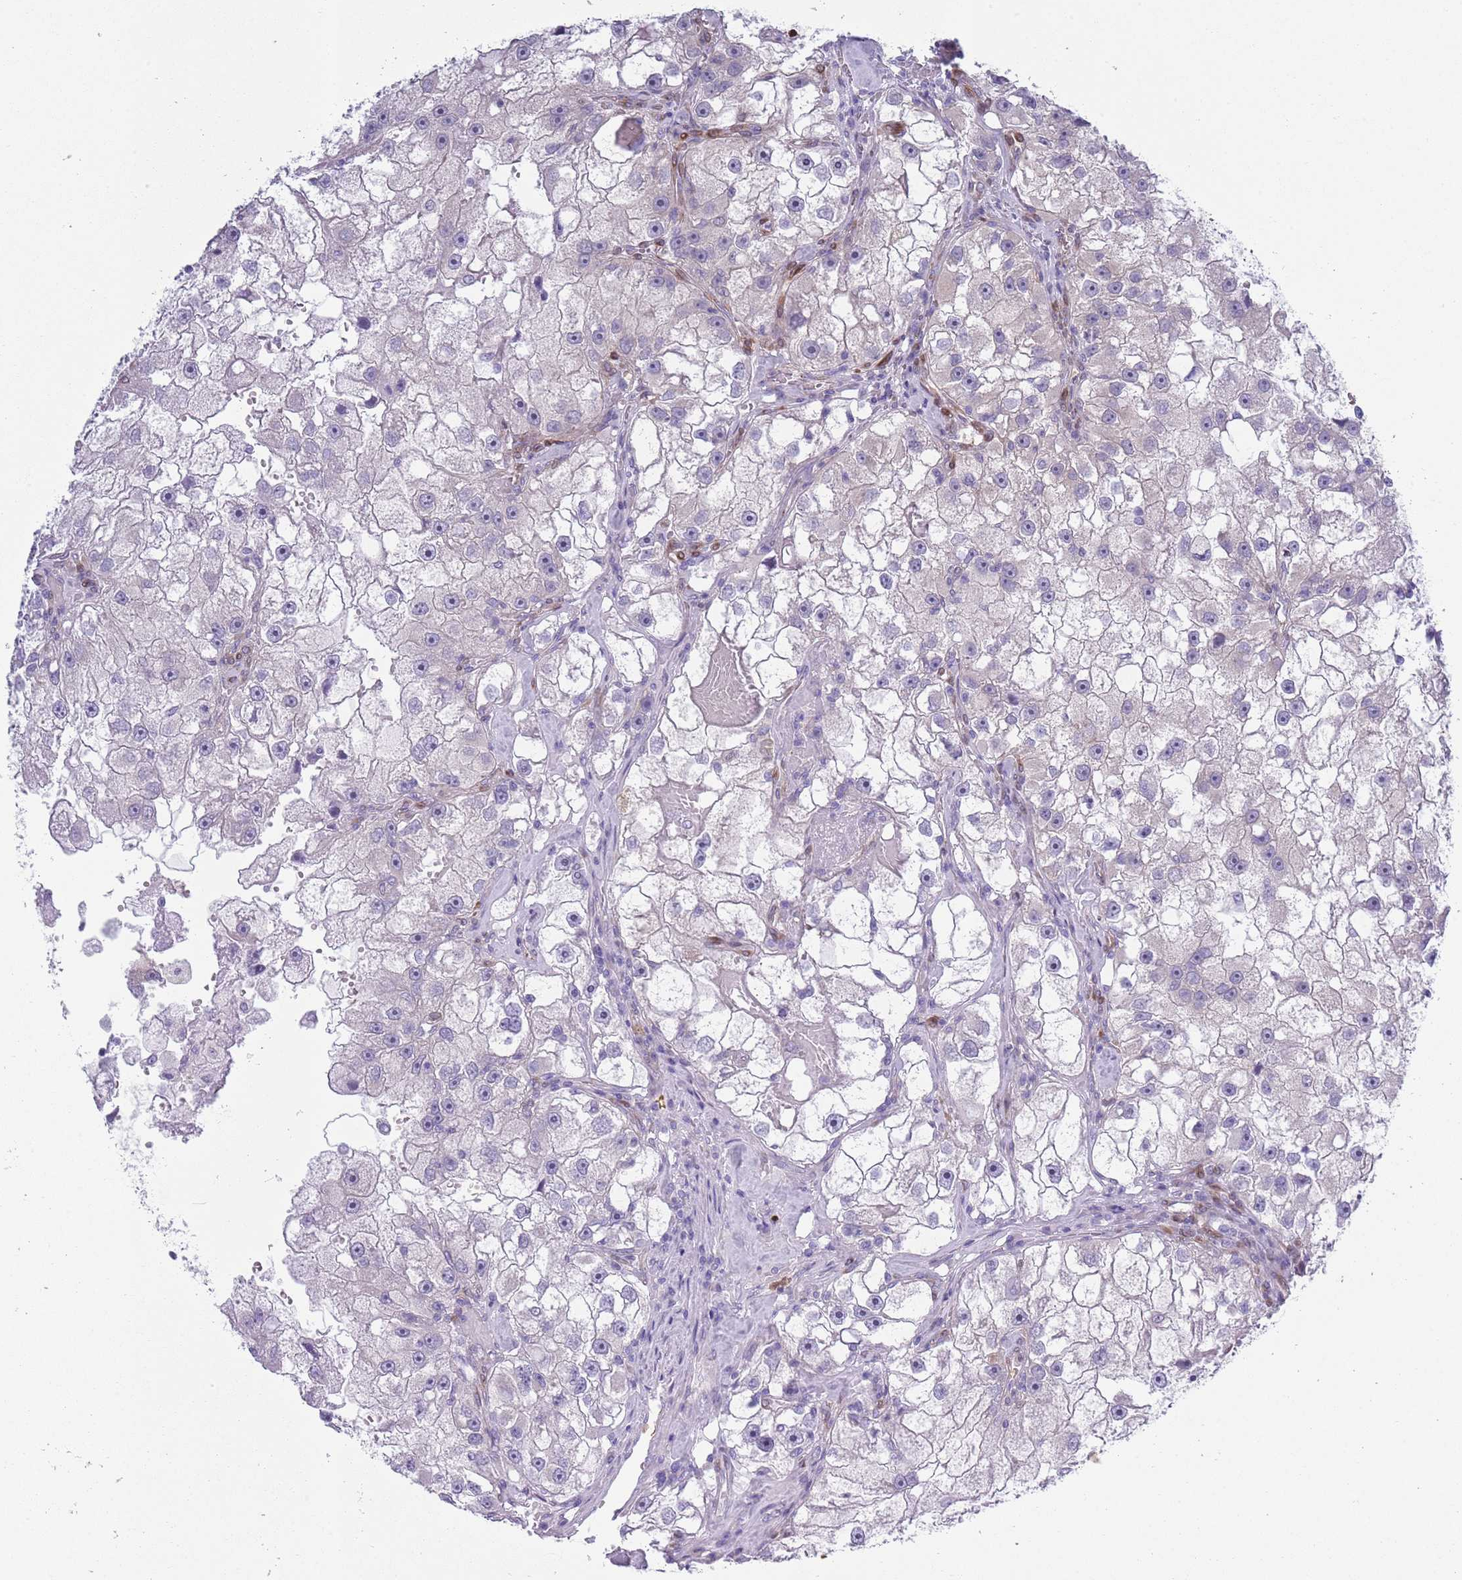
{"staining": {"intensity": "negative", "quantity": "none", "location": "none"}, "tissue": "renal cancer", "cell_type": "Tumor cells", "image_type": "cancer", "snomed": [{"axis": "morphology", "description": "Adenocarcinoma, NOS"}, {"axis": "topography", "description": "Kidney"}], "caption": "Micrograph shows no protein expression in tumor cells of renal cancer (adenocarcinoma) tissue. Nuclei are stained in blue.", "gene": "ZFP2", "patient": {"sex": "male", "age": 63}}